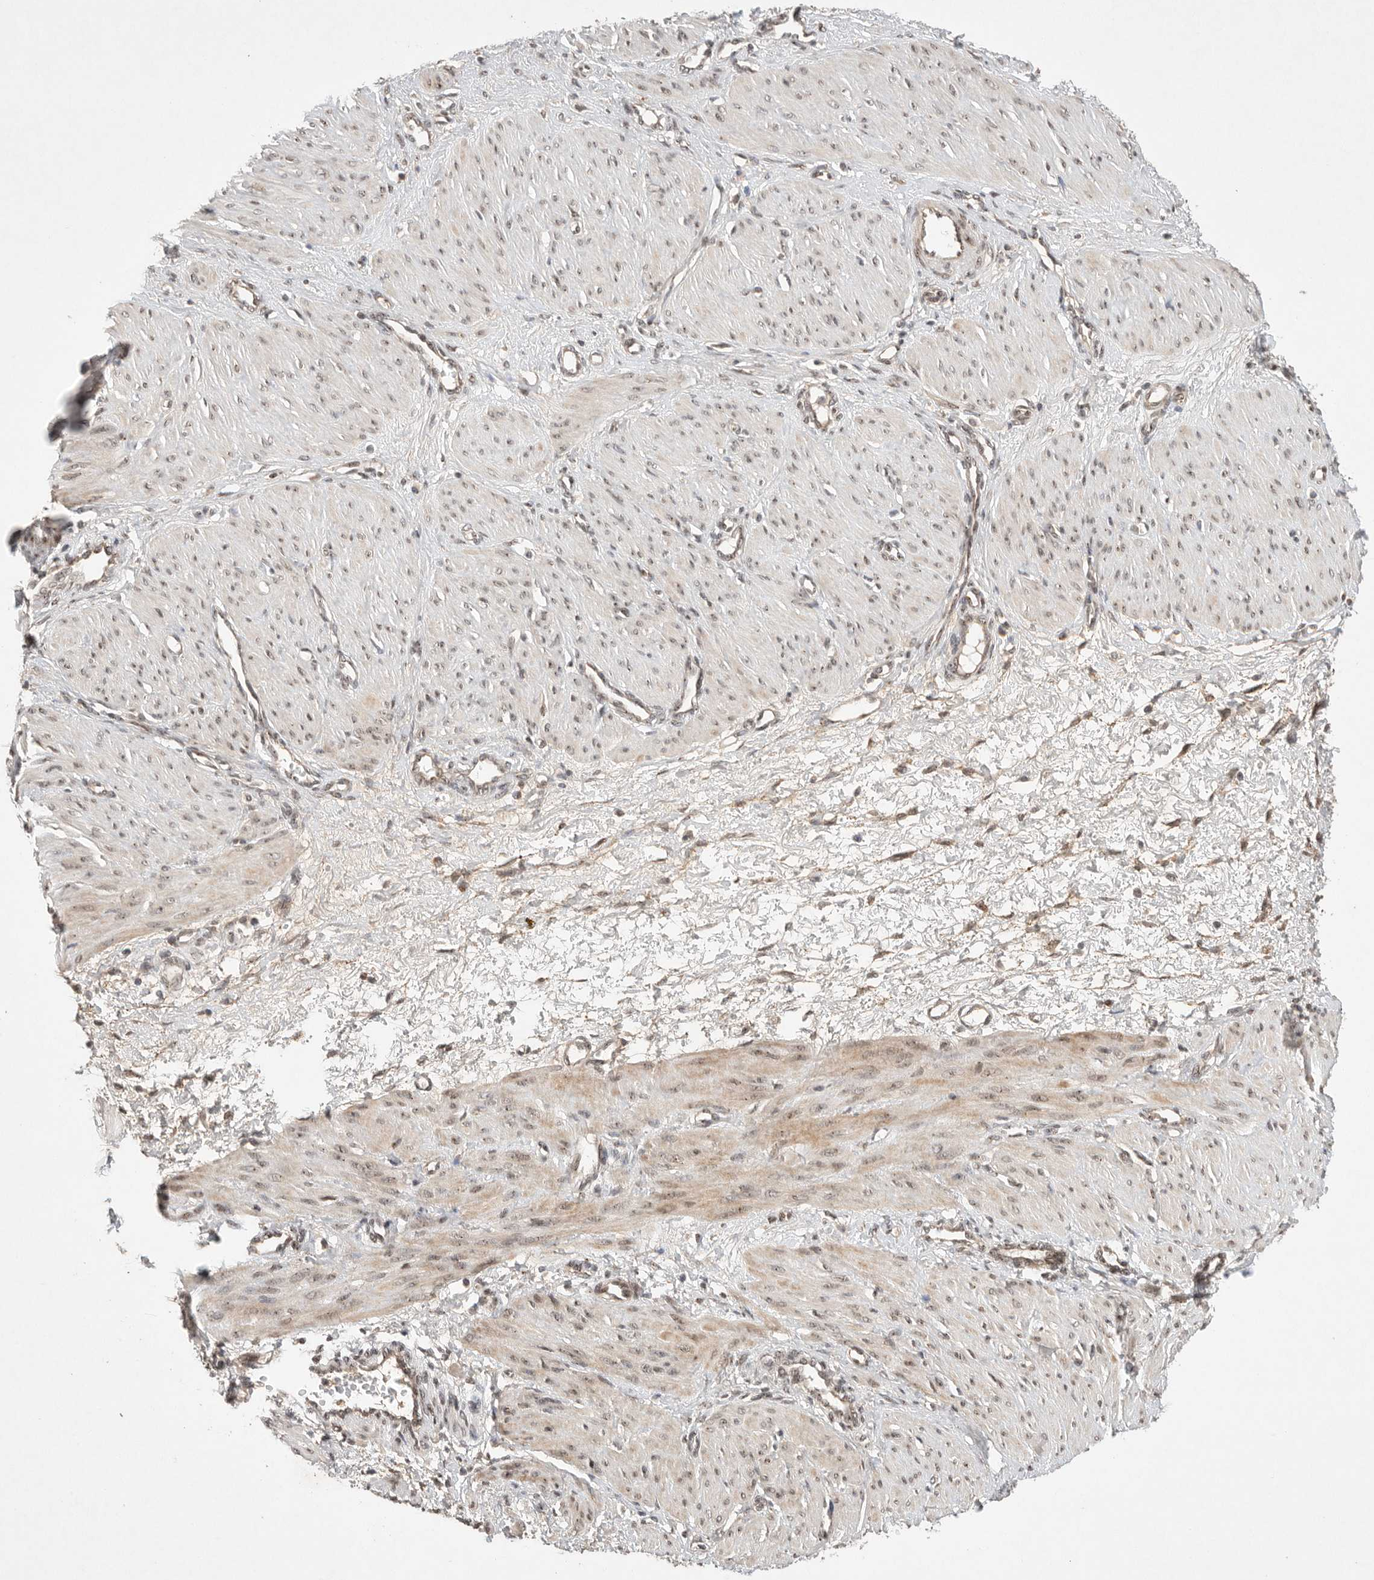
{"staining": {"intensity": "moderate", "quantity": "<25%", "location": "cytoplasmic/membranous"}, "tissue": "smooth muscle", "cell_type": "Smooth muscle cells", "image_type": "normal", "snomed": [{"axis": "morphology", "description": "Normal tissue, NOS"}, {"axis": "topography", "description": "Endometrium"}], "caption": "Protein expression analysis of unremarkable smooth muscle reveals moderate cytoplasmic/membranous staining in about <25% of smooth muscle cells.", "gene": "LEMD3", "patient": {"sex": "female", "age": 33}}